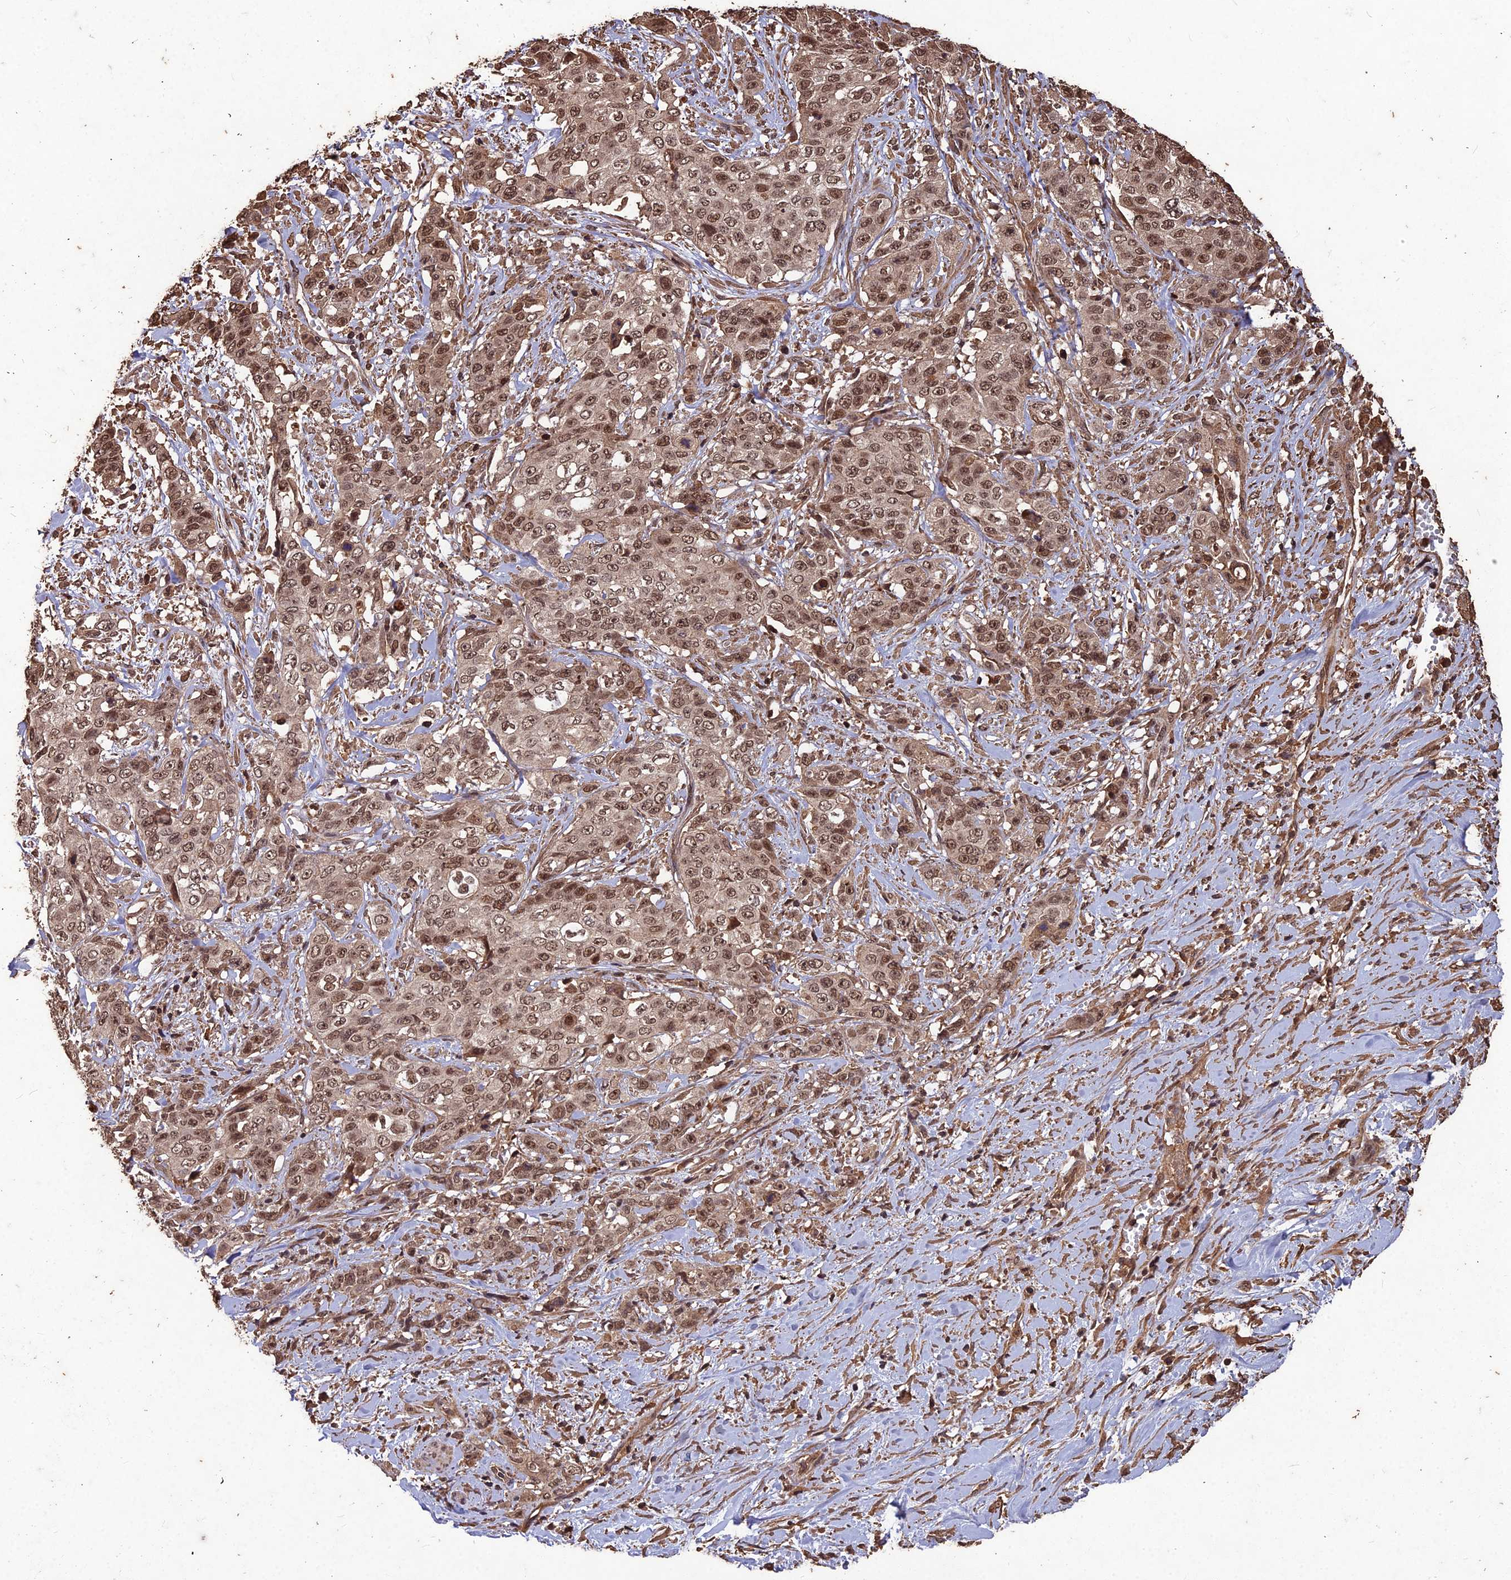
{"staining": {"intensity": "moderate", "quantity": ">75%", "location": "nuclear"}, "tissue": "stomach cancer", "cell_type": "Tumor cells", "image_type": "cancer", "snomed": [{"axis": "morphology", "description": "Adenocarcinoma, NOS"}, {"axis": "topography", "description": "Stomach, upper"}], "caption": "Immunohistochemistry (DAB) staining of human adenocarcinoma (stomach) exhibits moderate nuclear protein expression in about >75% of tumor cells.", "gene": "SYMPK", "patient": {"sex": "male", "age": 62}}